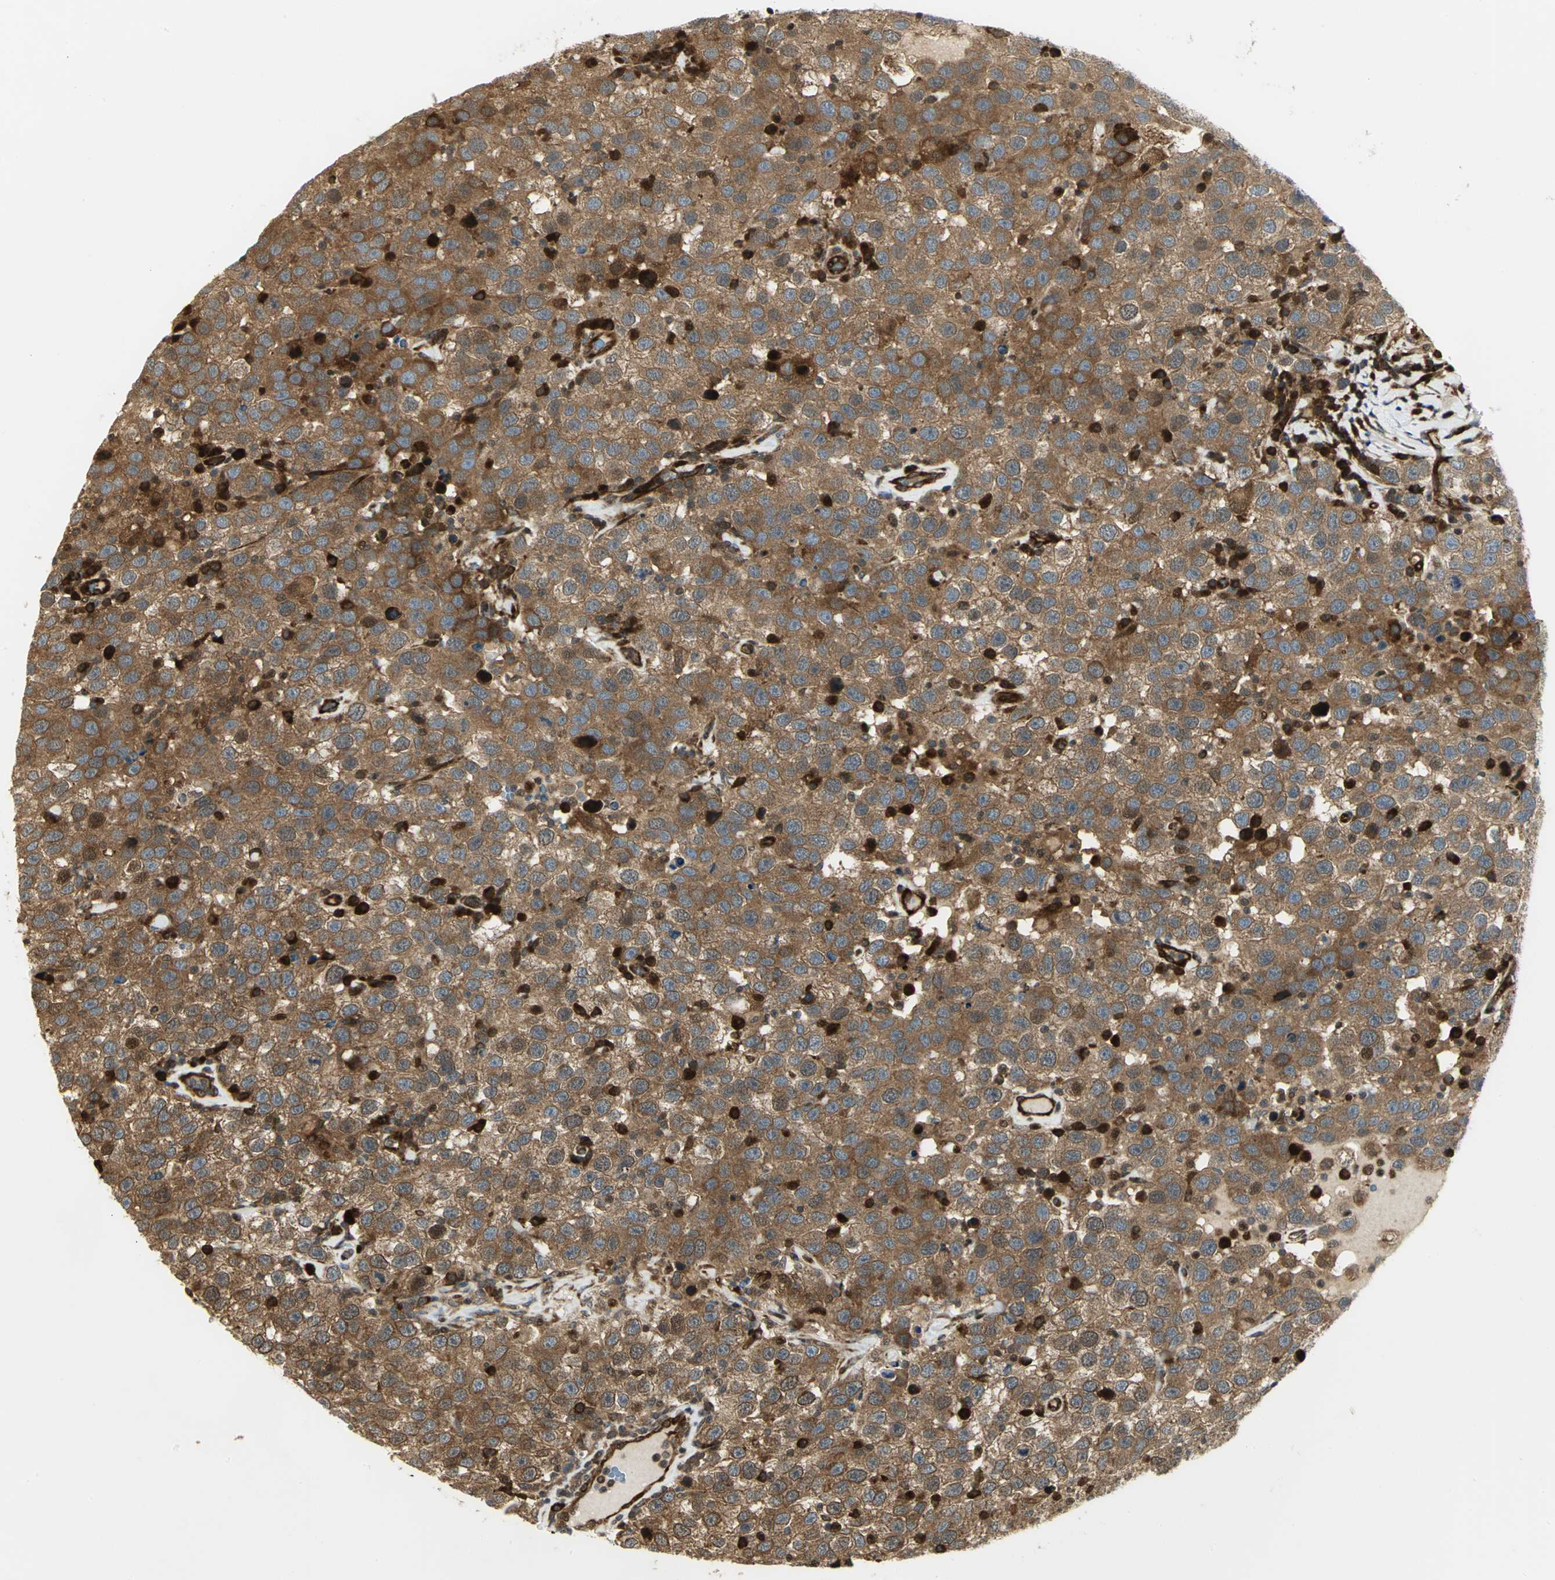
{"staining": {"intensity": "moderate", "quantity": ">75%", "location": "cytoplasmic/membranous"}, "tissue": "testis cancer", "cell_type": "Tumor cells", "image_type": "cancer", "snomed": [{"axis": "morphology", "description": "Seminoma, NOS"}, {"axis": "topography", "description": "Testis"}], "caption": "An image of testis cancer (seminoma) stained for a protein displays moderate cytoplasmic/membranous brown staining in tumor cells.", "gene": "EEA1", "patient": {"sex": "male", "age": 41}}